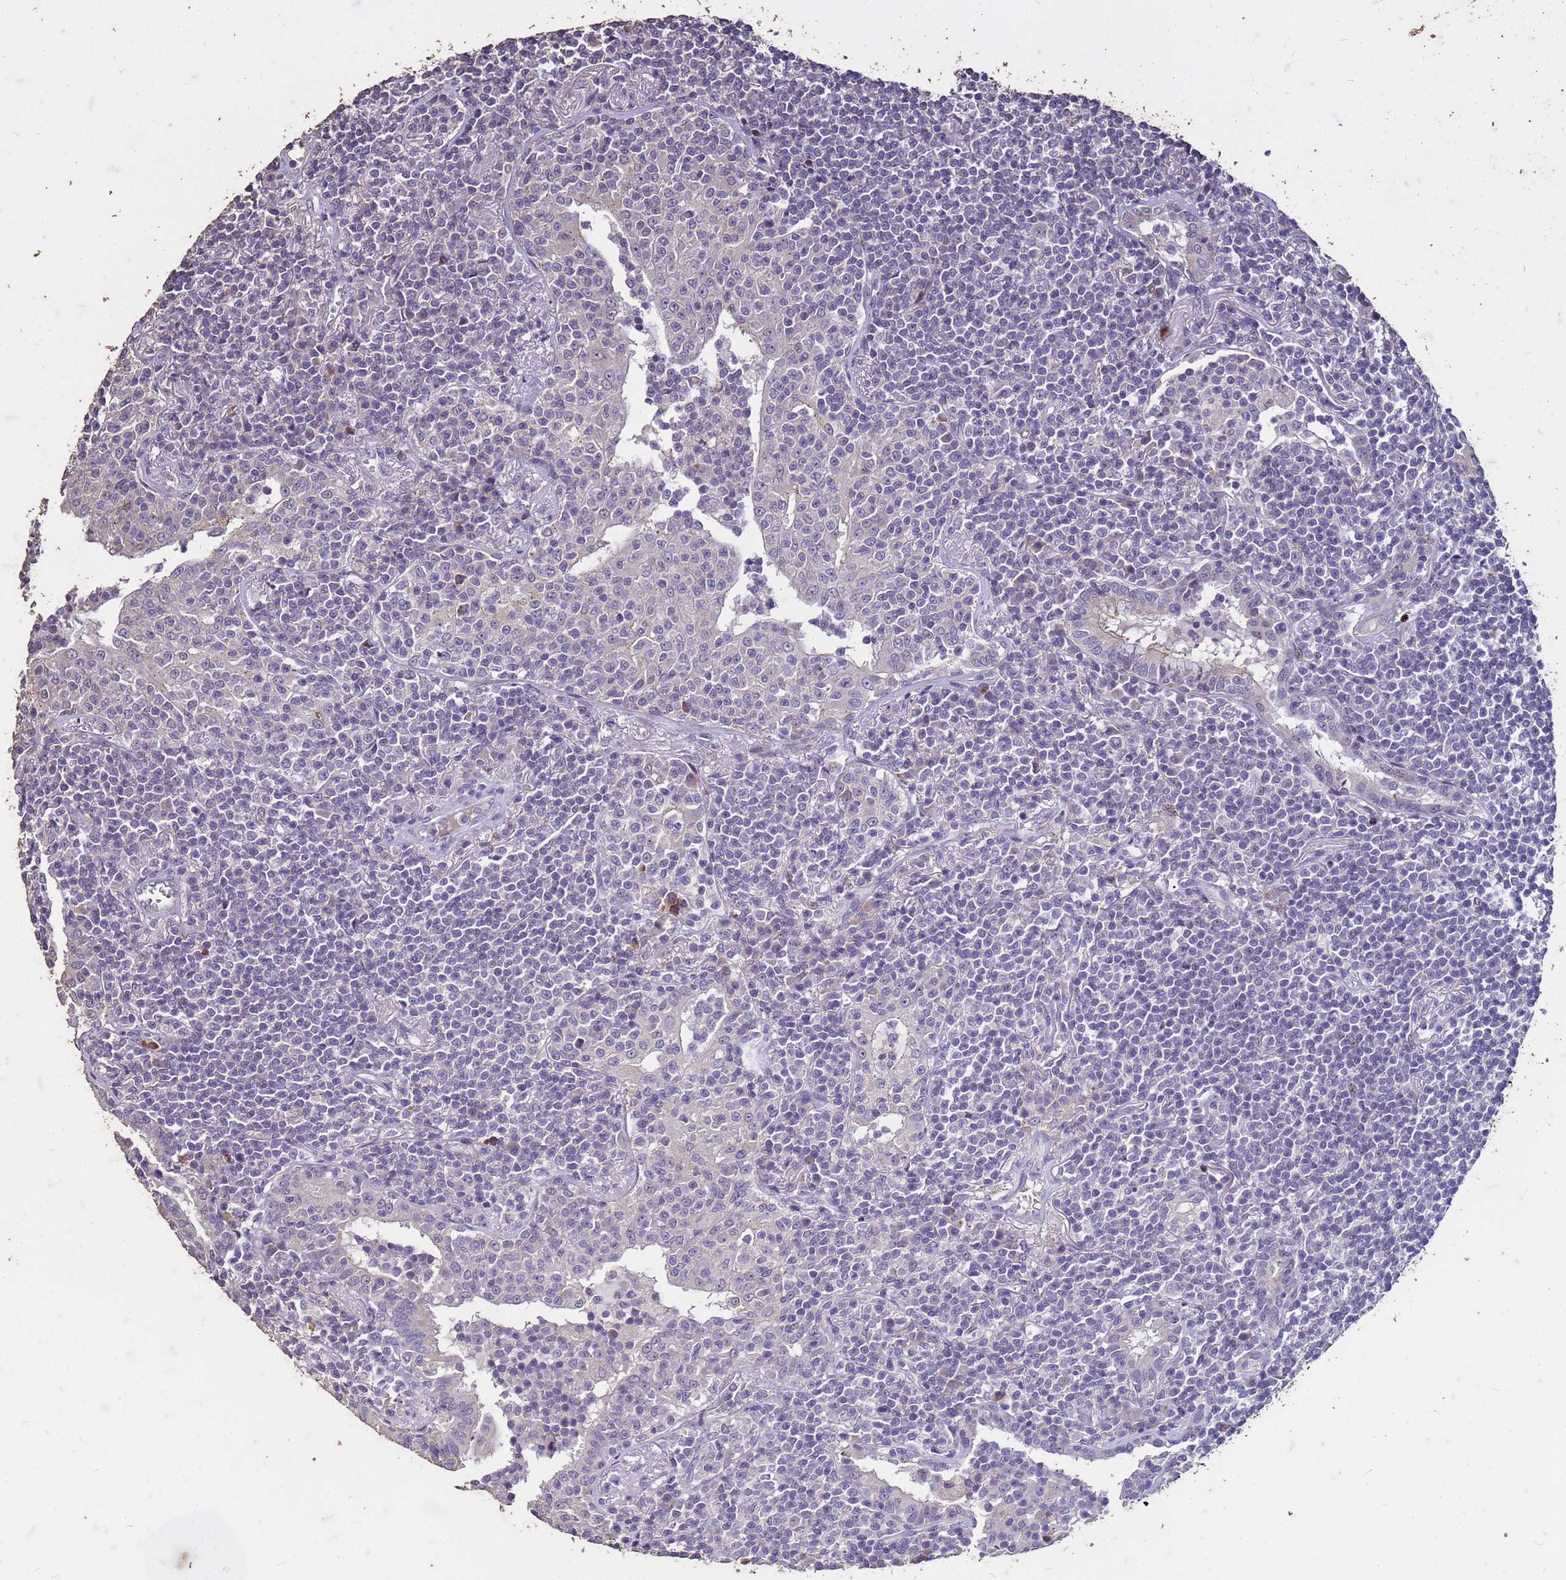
{"staining": {"intensity": "negative", "quantity": "none", "location": "none"}, "tissue": "lymphoma", "cell_type": "Tumor cells", "image_type": "cancer", "snomed": [{"axis": "morphology", "description": "Malignant lymphoma, non-Hodgkin's type, Low grade"}, {"axis": "topography", "description": "Lung"}], "caption": "High power microscopy histopathology image of an IHC histopathology image of lymphoma, revealing no significant staining in tumor cells.", "gene": "FAM184B", "patient": {"sex": "female", "age": 71}}